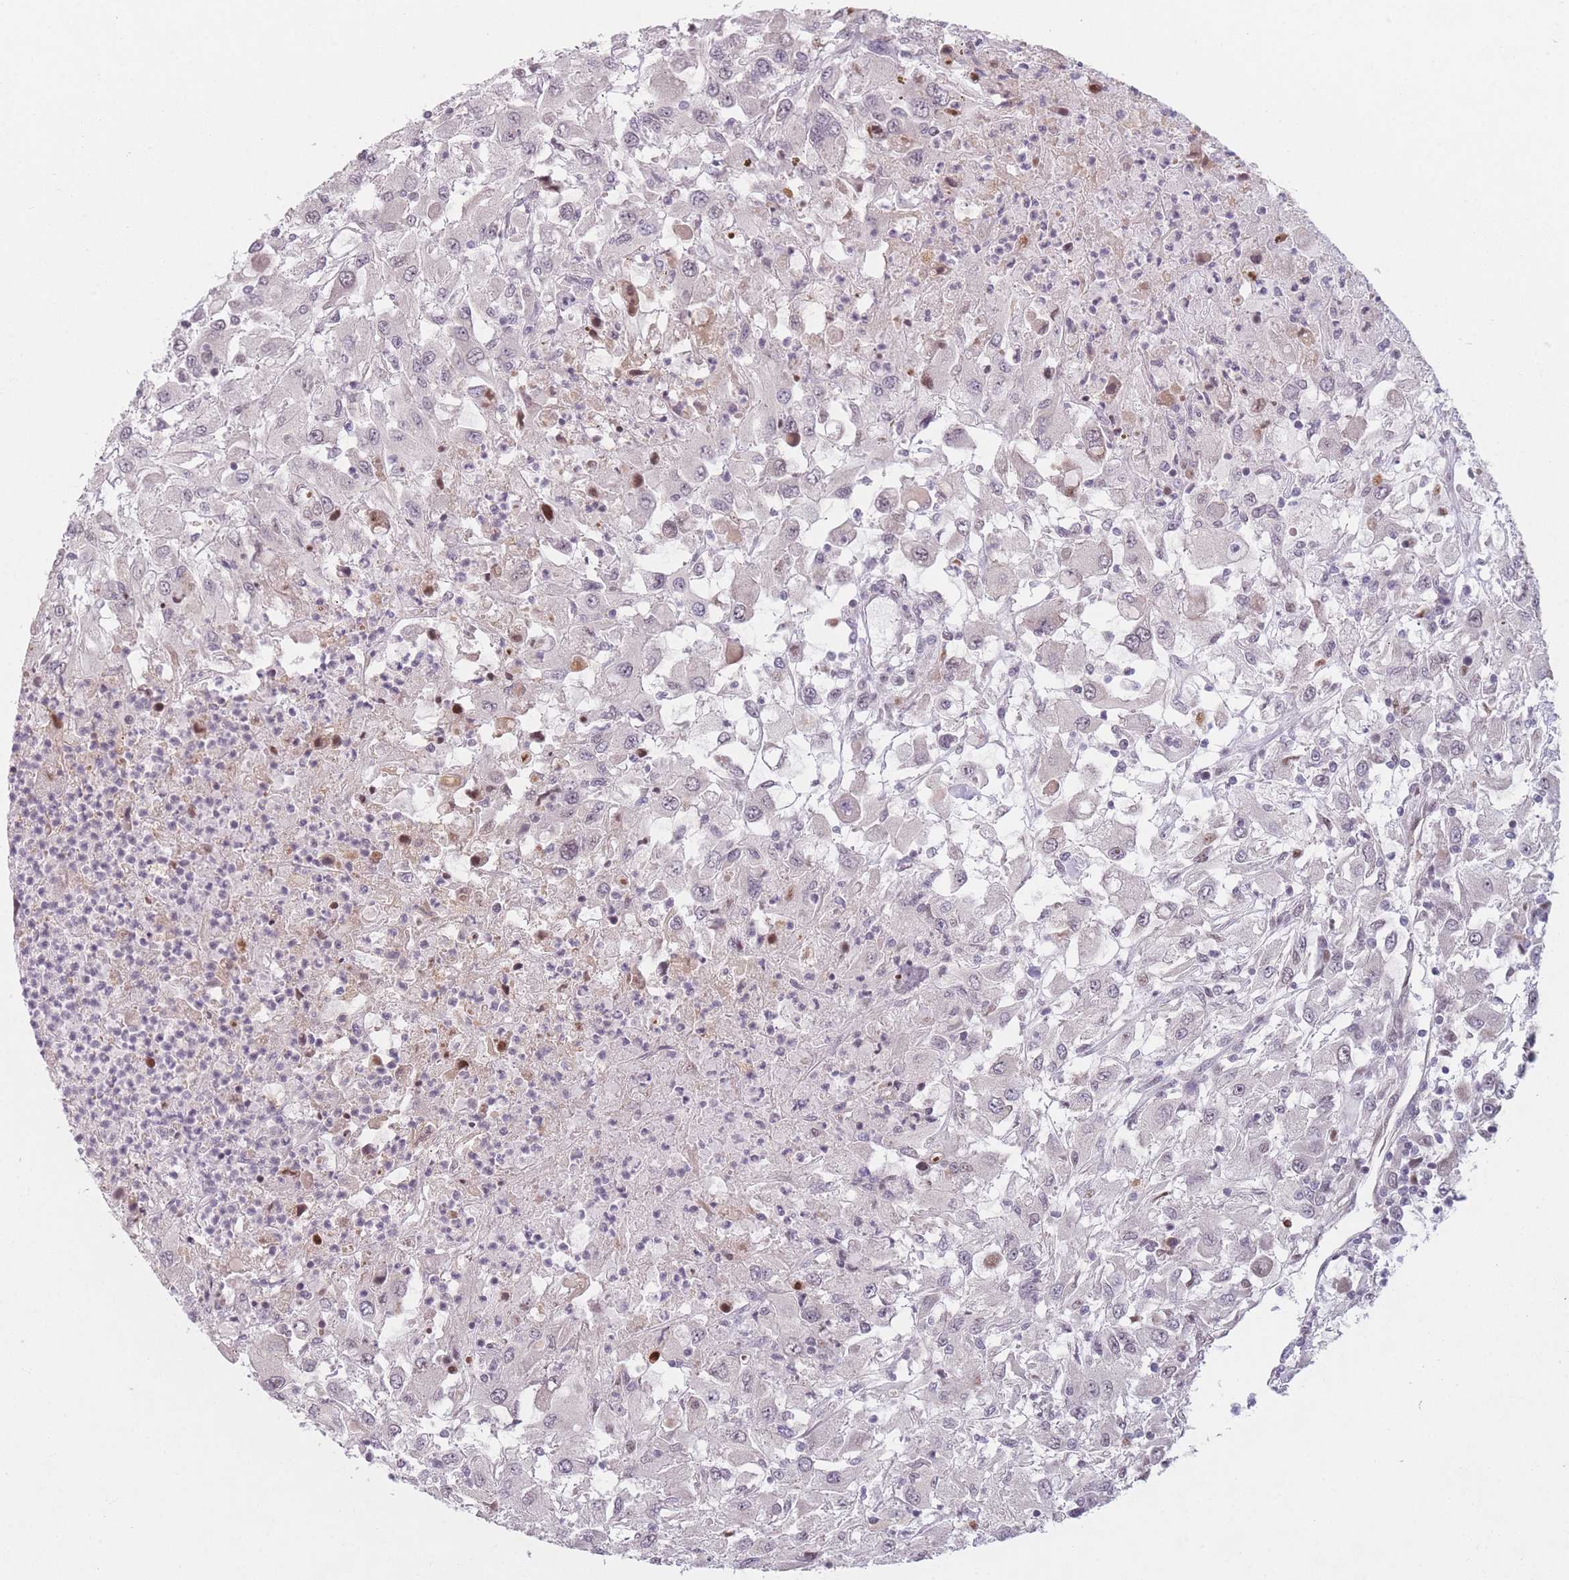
{"staining": {"intensity": "weak", "quantity": "<25%", "location": "nuclear"}, "tissue": "renal cancer", "cell_type": "Tumor cells", "image_type": "cancer", "snomed": [{"axis": "morphology", "description": "Adenocarcinoma, NOS"}, {"axis": "topography", "description": "Kidney"}], "caption": "Histopathology image shows no protein positivity in tumor cells of adenocarcinoma (renal) tissue. Nuclei are stained in blue.", "gene": "SUPT6H", "patient": {"sex": "female", "age": 67}}